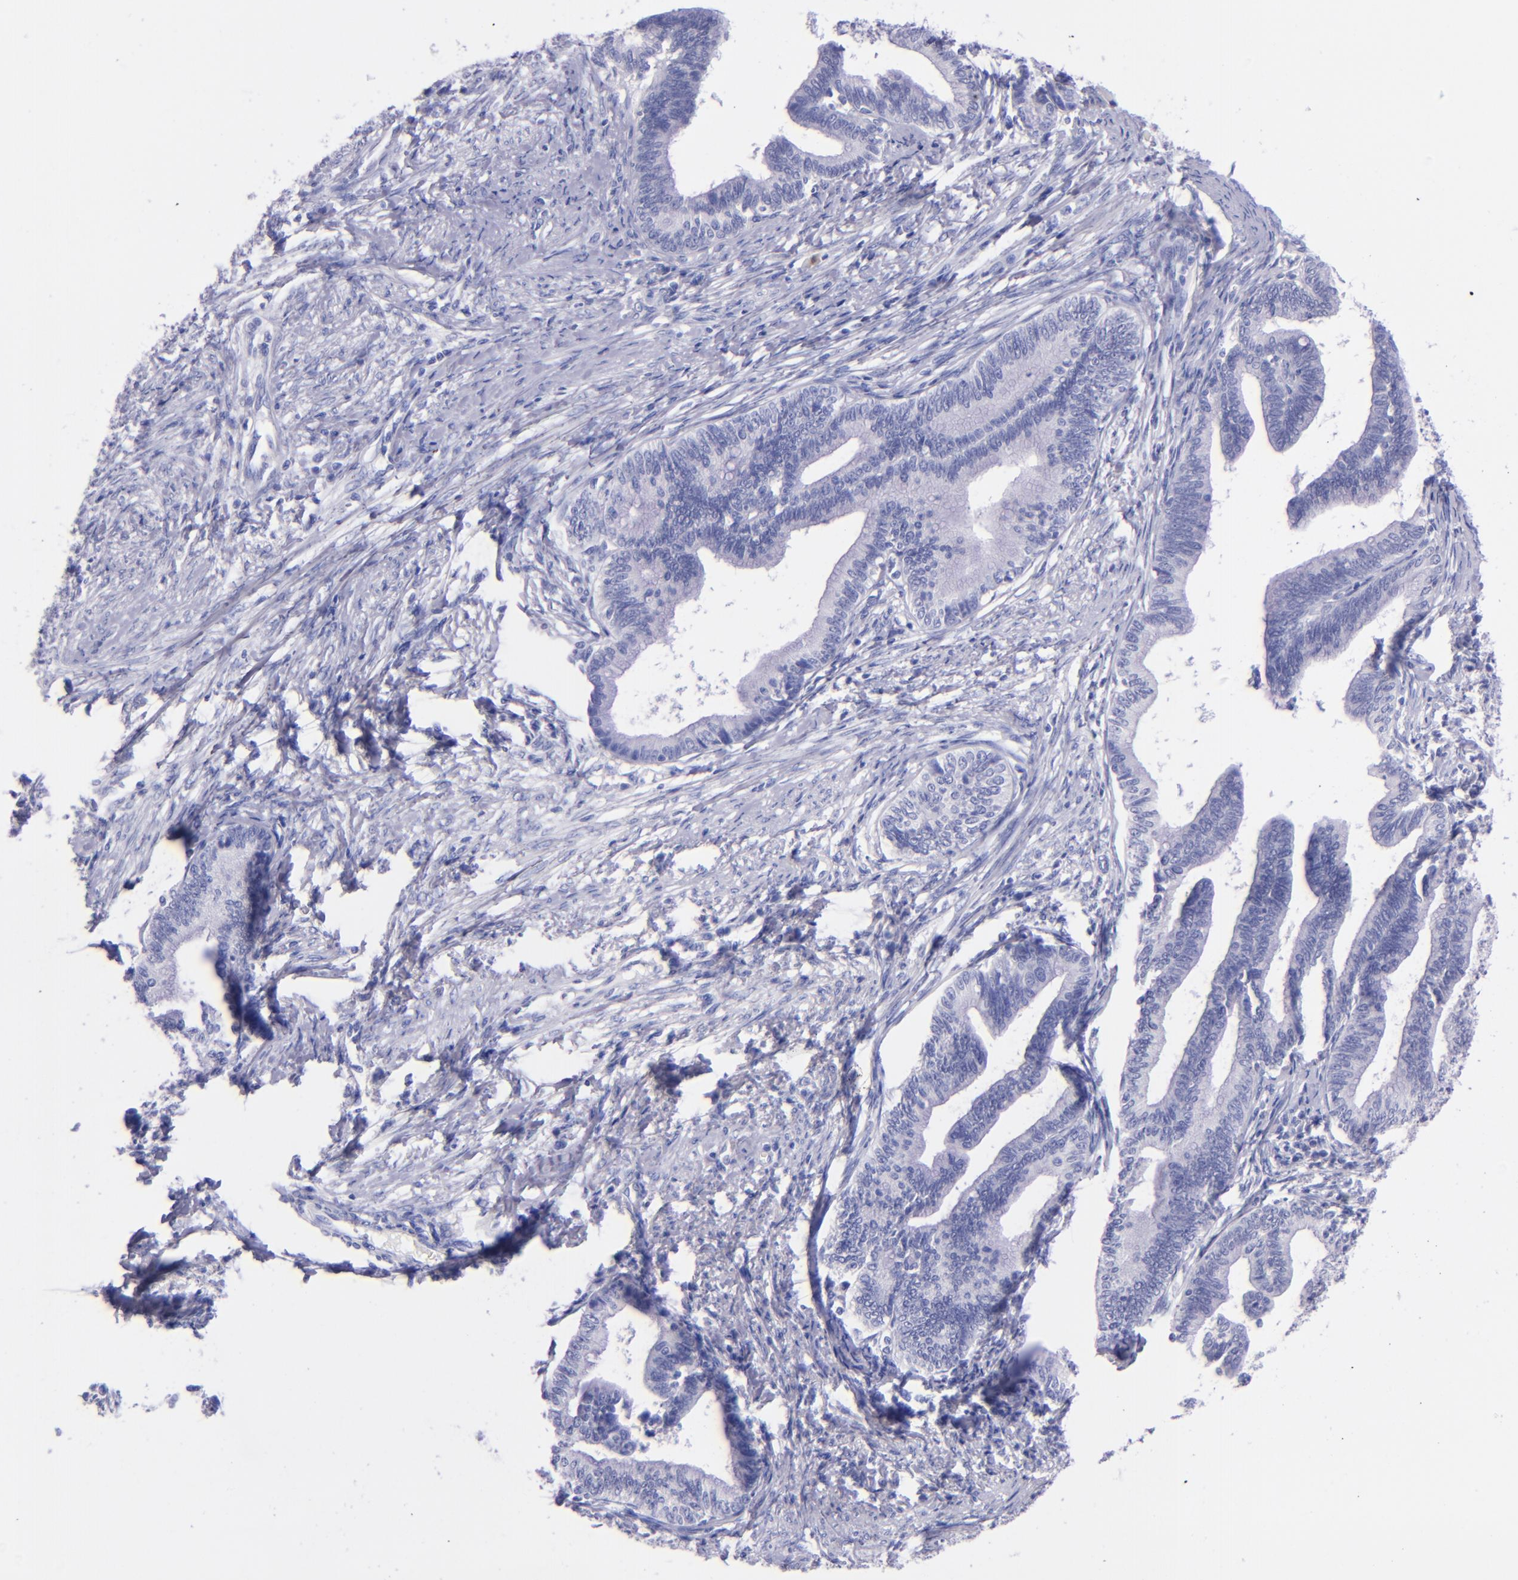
{"staining": {"intensity": "negative", "quantity": "none", "location": "none"}, "tissue": "cervical cancer", "cell_type": "Tumor cells", "image_type": "cancer", "snomed": [{"axis": "morphology", "description": "Adenocarcinoma, NOS"}, {"axis": "topography", "description": "Cervix"}], "caption": "Human cervical adenocarcinoma stained for a protein using immunohistochemistry (IHC) demonstrates no expression in tumor cells.", "gene": "UCHL1", "patient": {"sex": "female", "age": 36}}